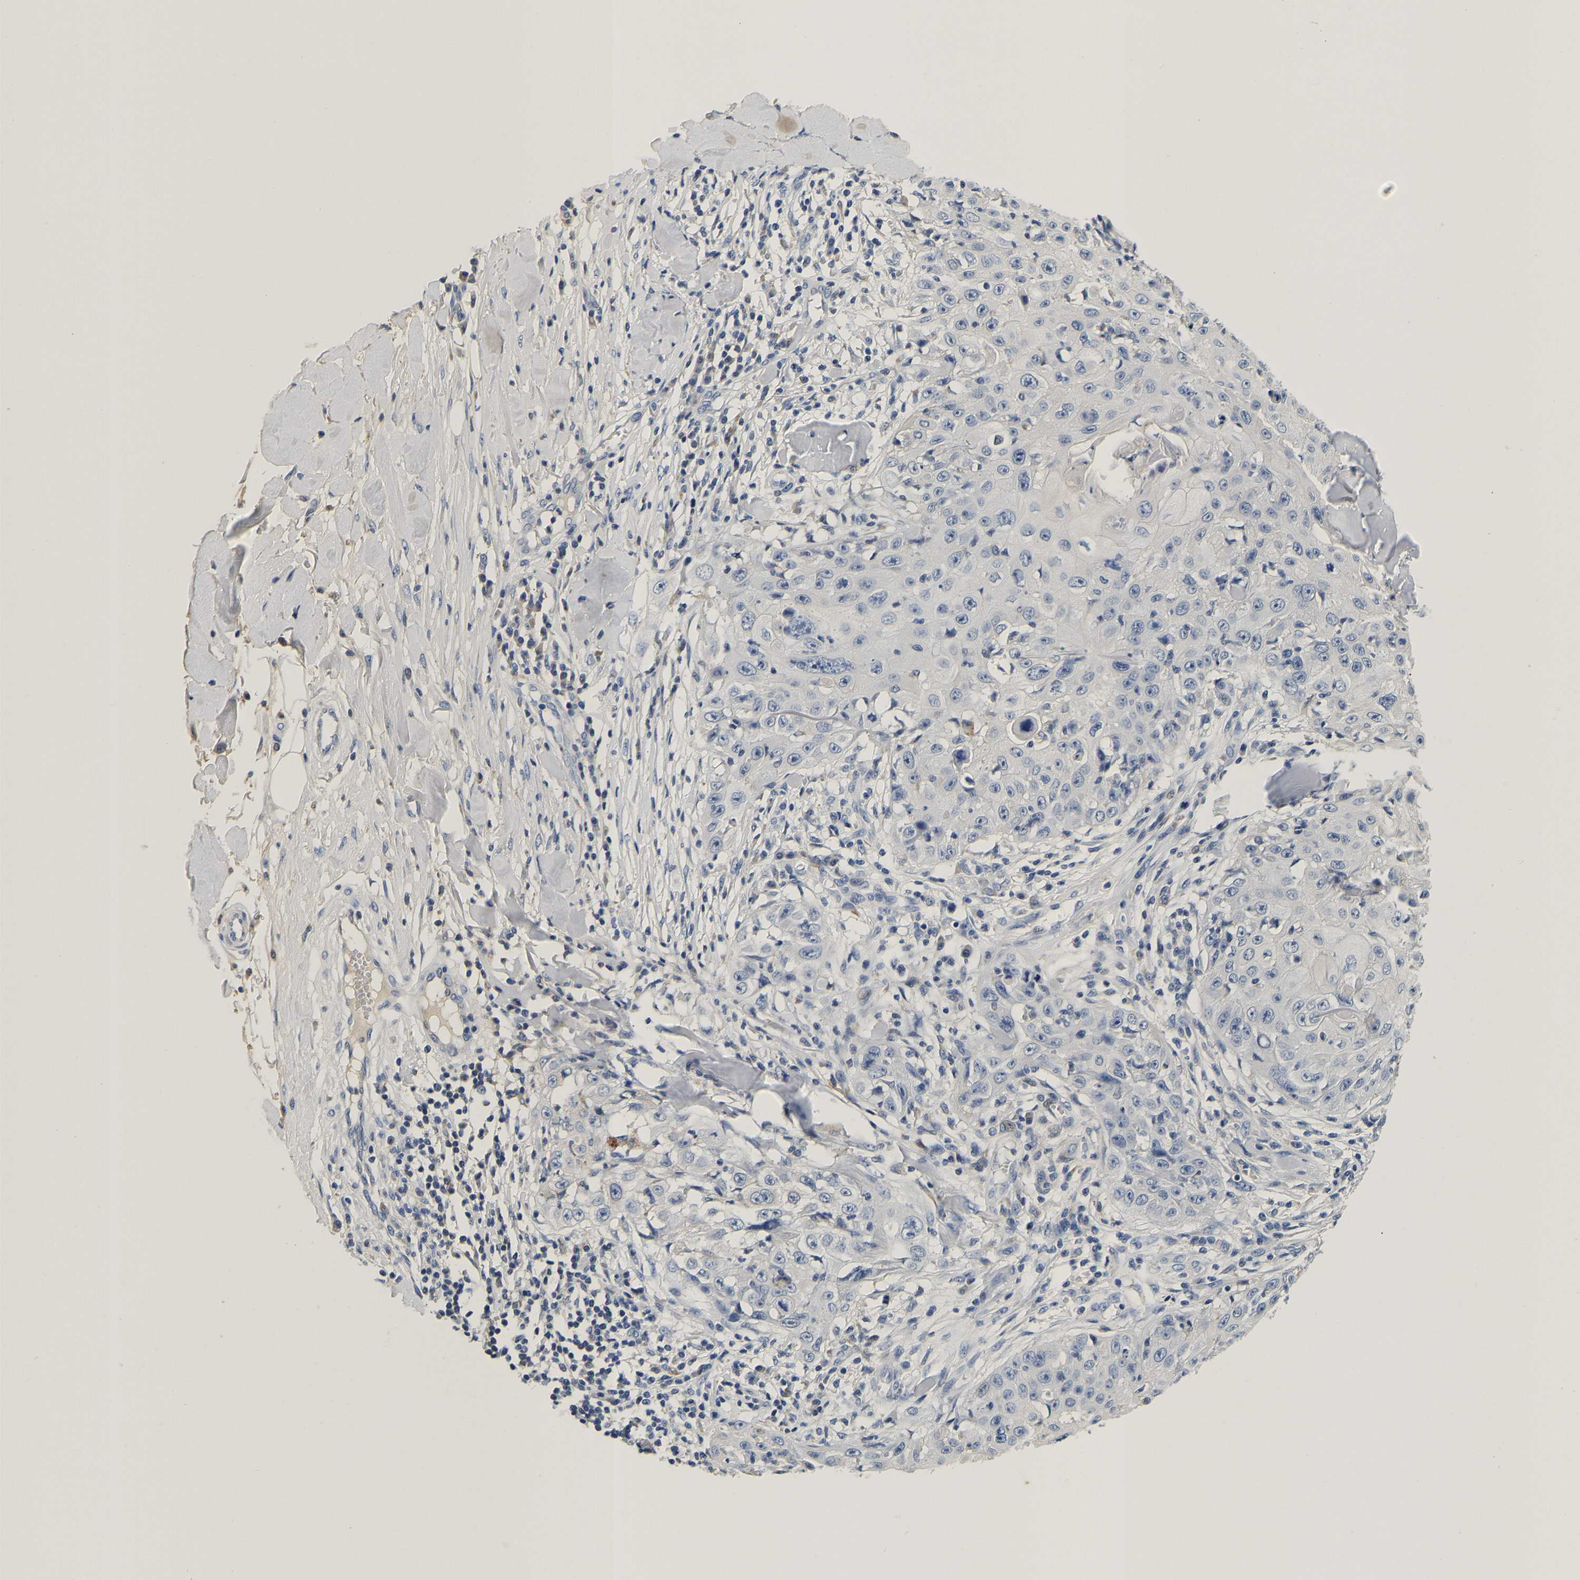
{"staining": {"intensity": "negative", "quantity": "none", "location": "none"}, "tissue": "skin cancer", "cell_type": "Tumor cells", "image_type": "cancer", "snomed": [{"axis": "morphology", "description": "Squamous cell carcinoma, NOS"}, {"axis": "topography", "description": "Skin"}], "caption": "The micrograph exhibits no staining of tumor cells in squamous cell carcinoma (skin).", "gene": "PCK2", "patient": {"sex": "male", "age": 86}}